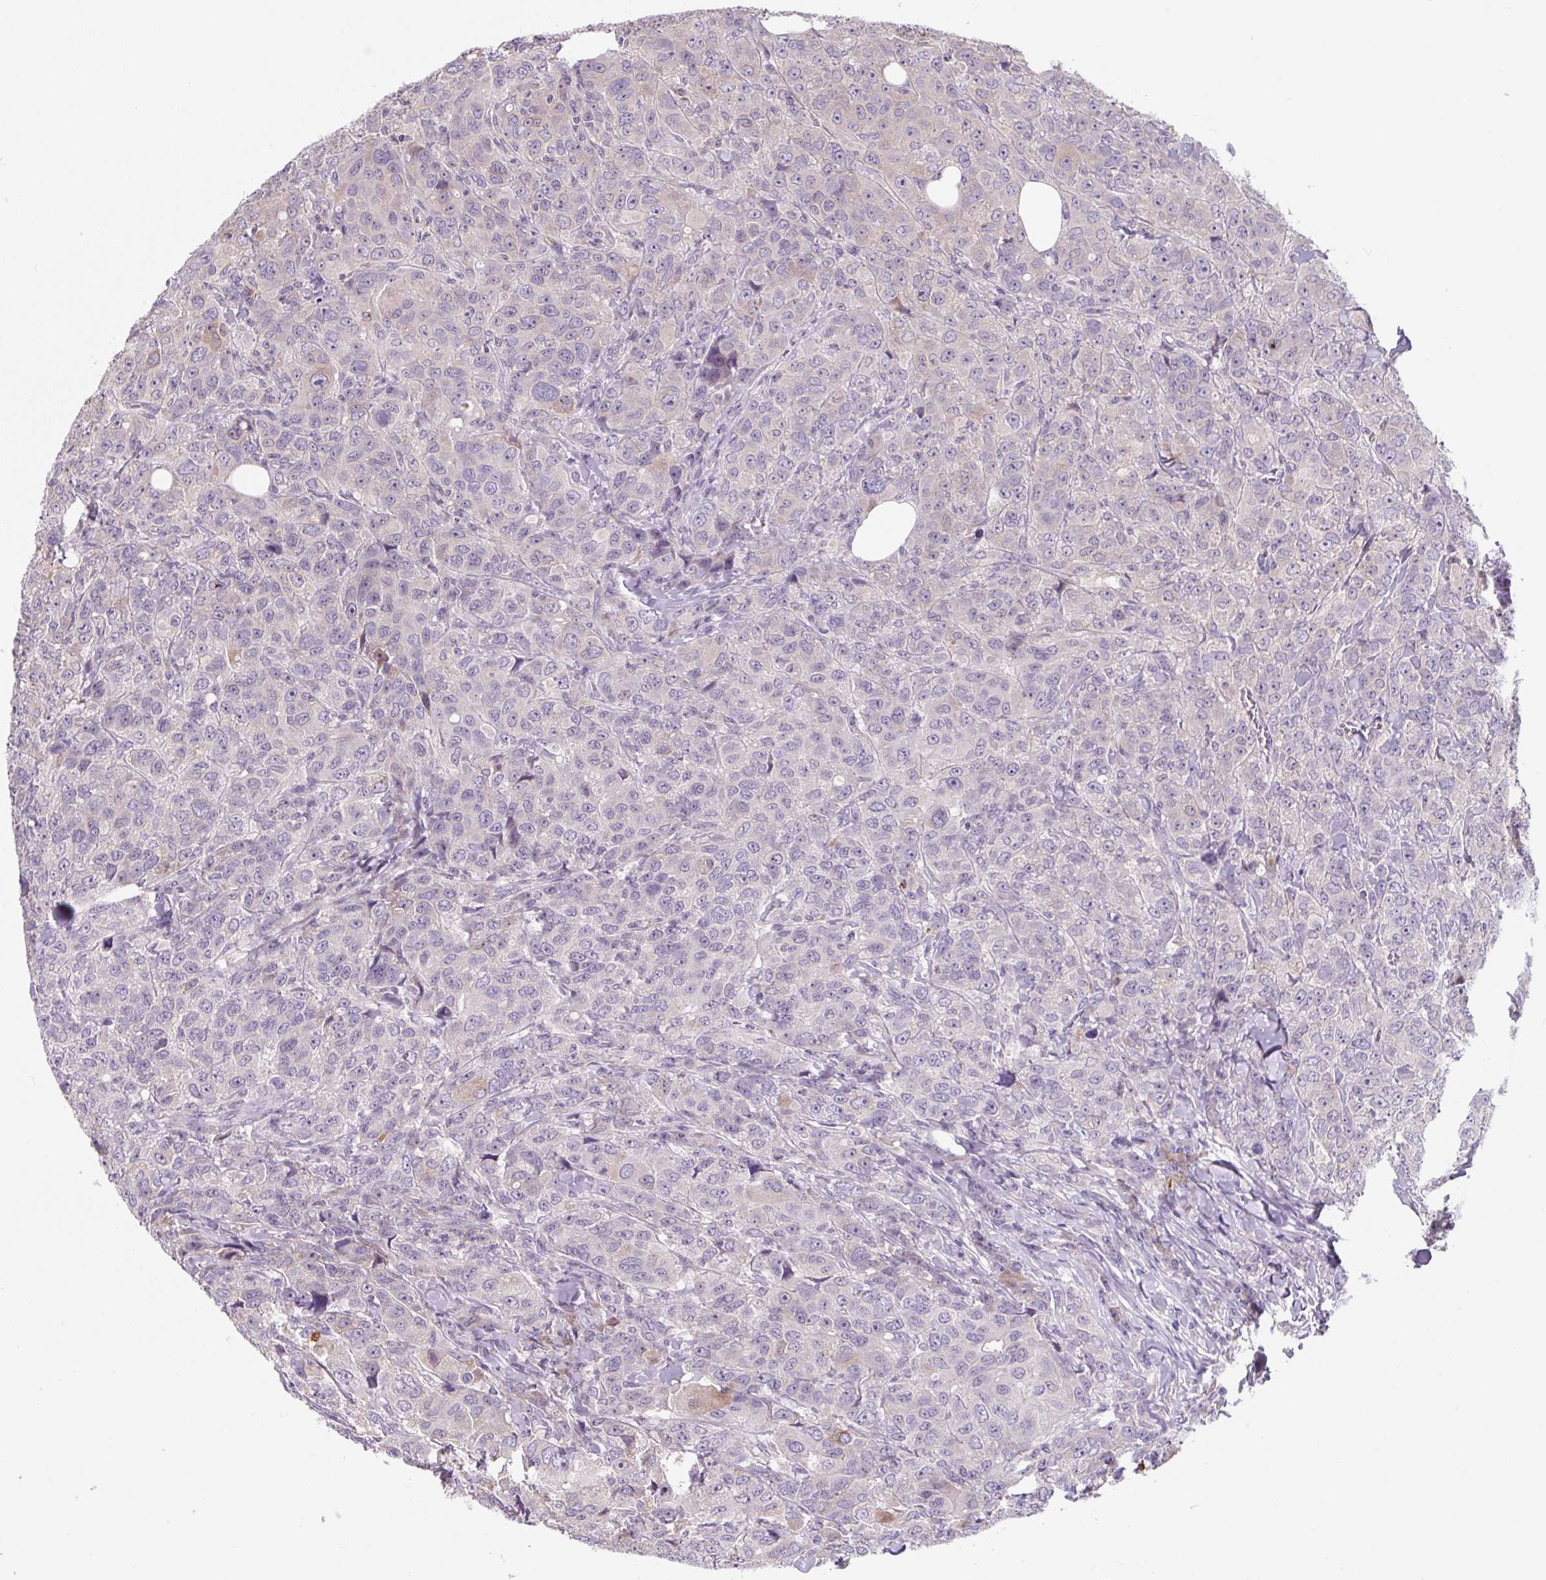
{"staining": {"intensity": "negative", "quantity": "none", "location": "none"}, "tissue": "breast cancer", "cell_type": "Tumor cells", "image_type": "cancer", "snomed": [{"axis": "morphology", "description": "Duct carcinoma"}, {"axis": "topography", "description": "Breast"}], "caption": "This is an immunohistochemistry photomicrograph of human breast intraductal carcinoma. There is no staining in tumor cells.", "gene": "FZD5", "patient": {"sex": "female", "age": 43}}